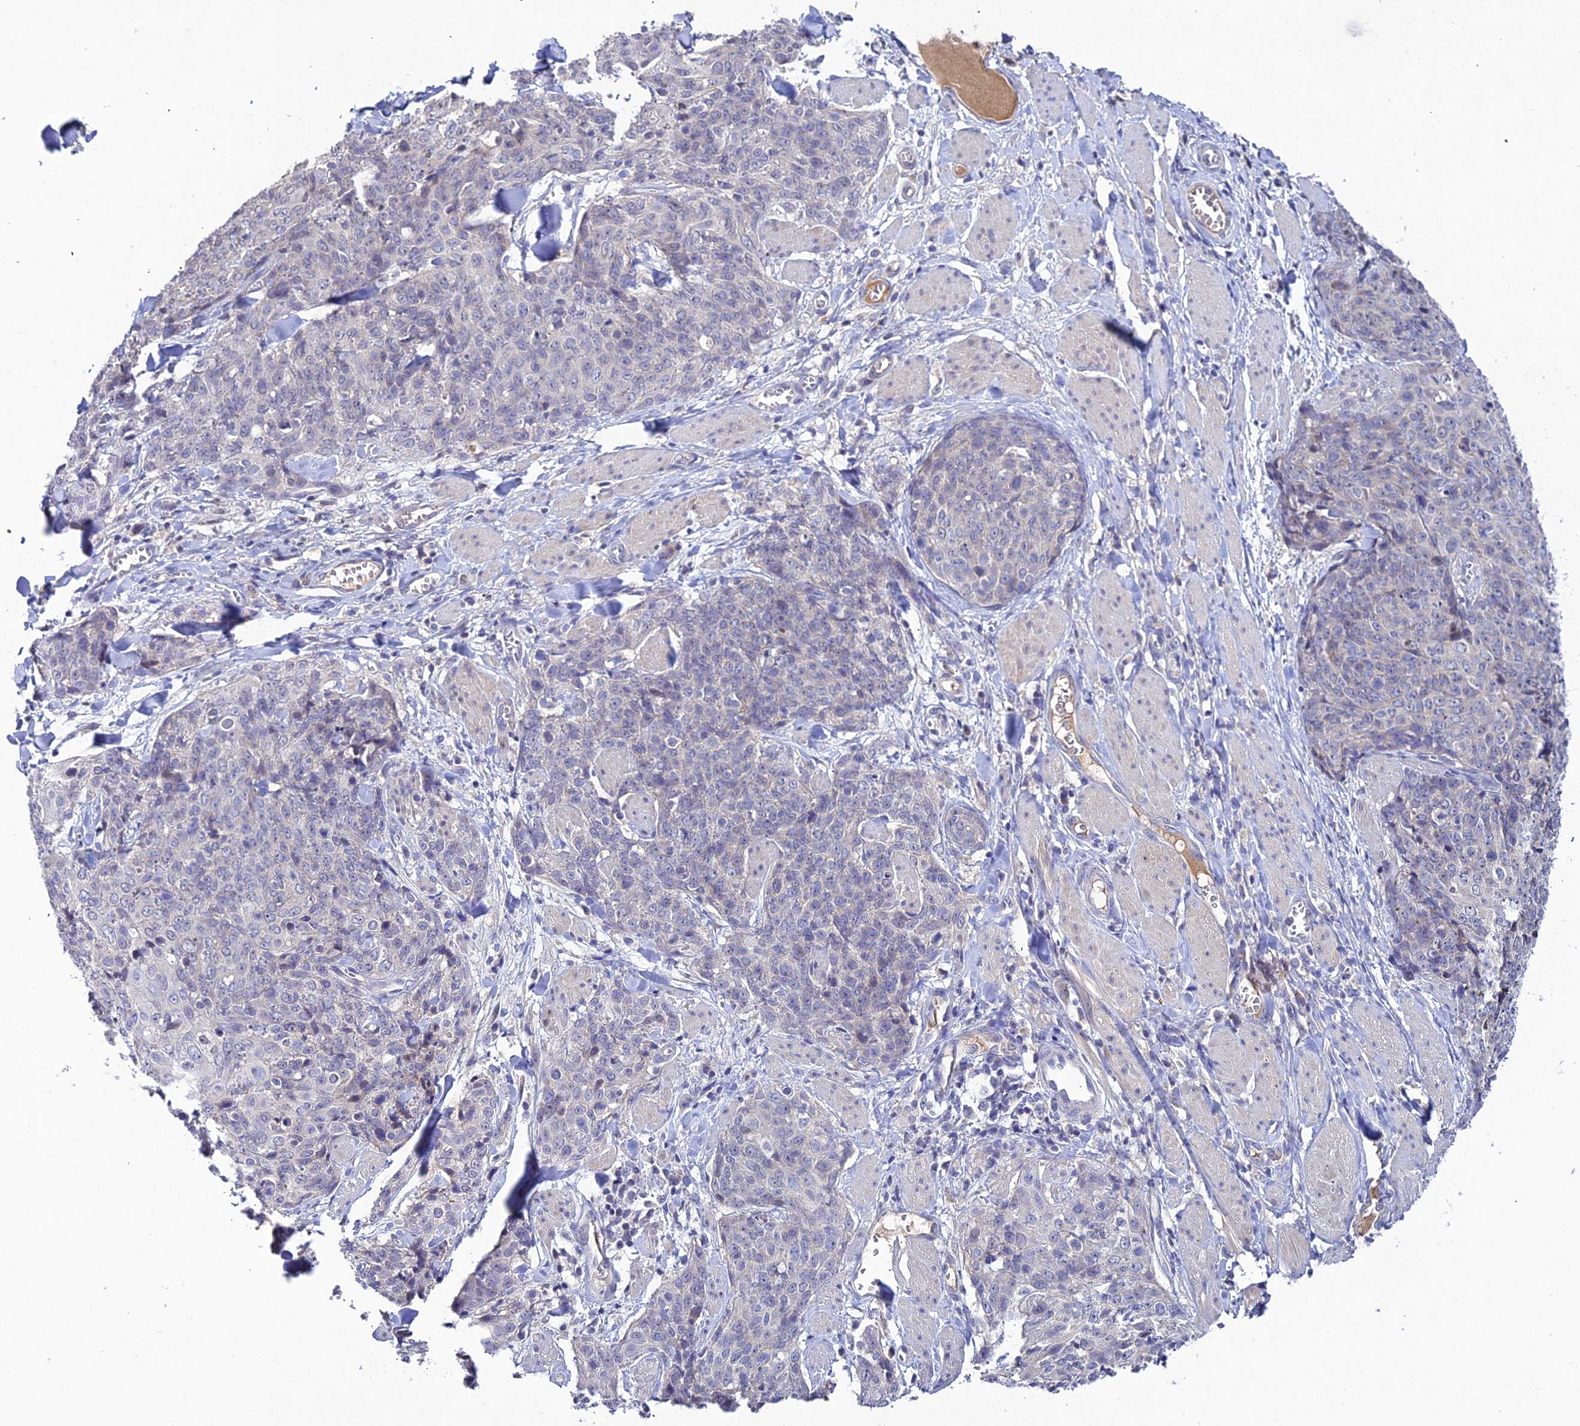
{"staining": {"intensity": "negative", "quantity": "none", "location": "none"}, "tissue": "skin cancer", "cell_type": "Tumor cells", "image_type": "cancer", "snomed": [{"axis": "morphology", "description": "Squamous cell carcinoma, NOS"}, {"axis": "topography", "description": "Skin"}, {"axis": "topography", "description": "Vulva"}], "caption": "Skin cancer (squamous cell carcinoma) stained for a protein using IHC shows no staining tumor cells.", "gene": "CHST5", "patient": {"sex": "female", "age": 85}}